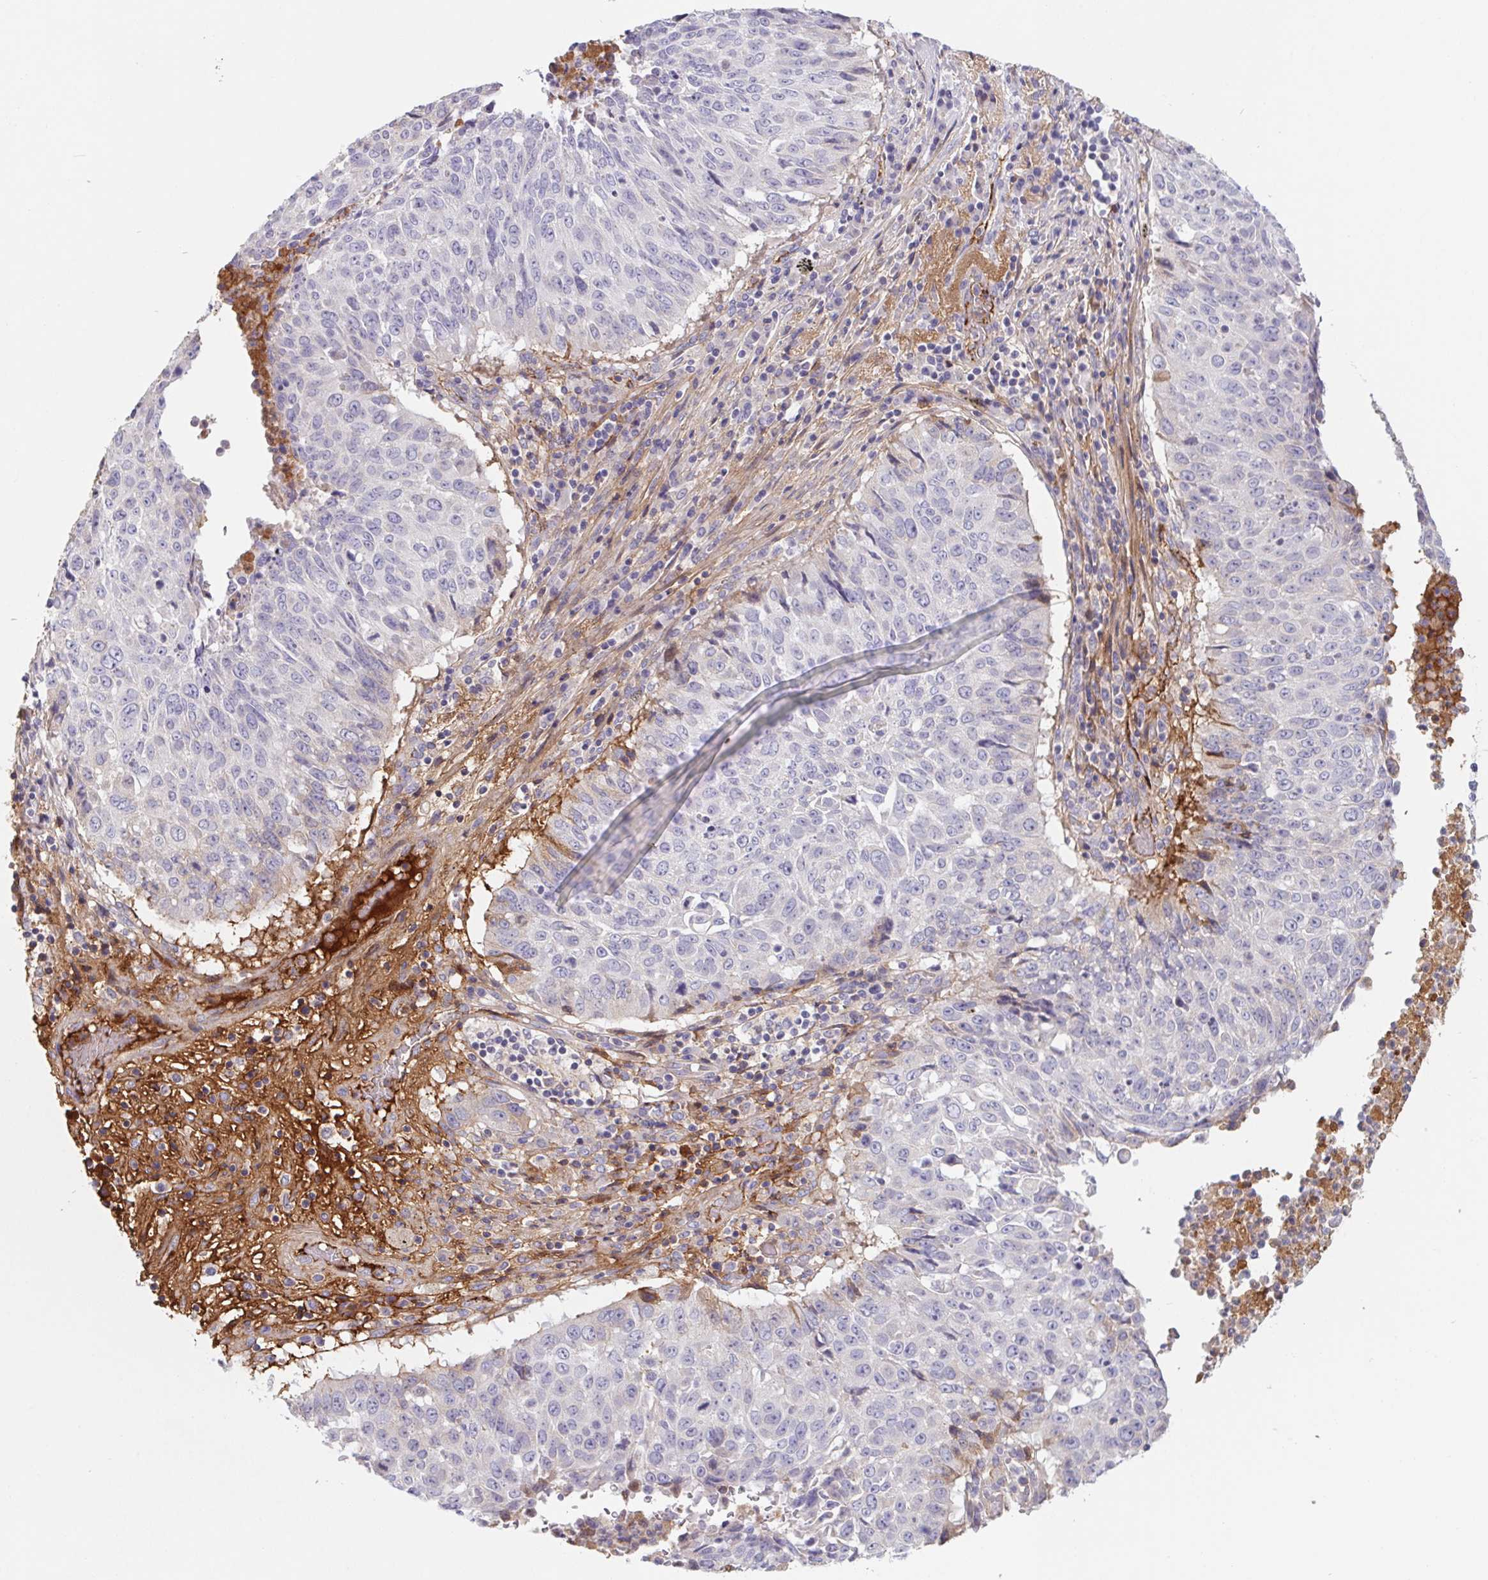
{"staining": {"intensity": "negative", "quantity": "none", "location": "none"}, "tissue": "lung cancer", "cell_type": "Tumor cells", "image_type": "cancer", "snomed": [{"axis": "morphology", "description": "Normal tissue, NOS"}, {"axis": "morphology", "description": "Squamous cell carcinoma, NOS"}, {"axis": "topography", "description": "Bronchus"}, {"axis": "topography", "description": "Lung"}], "caption": "Immunohistochemistry photomicrograph of lung cancer (squamous cell carcinoma) stained for a protein (brown), which displays no positivity in tumor cells.", "gene": "LPA", "patient": {"sex": "male", "age": 64}}